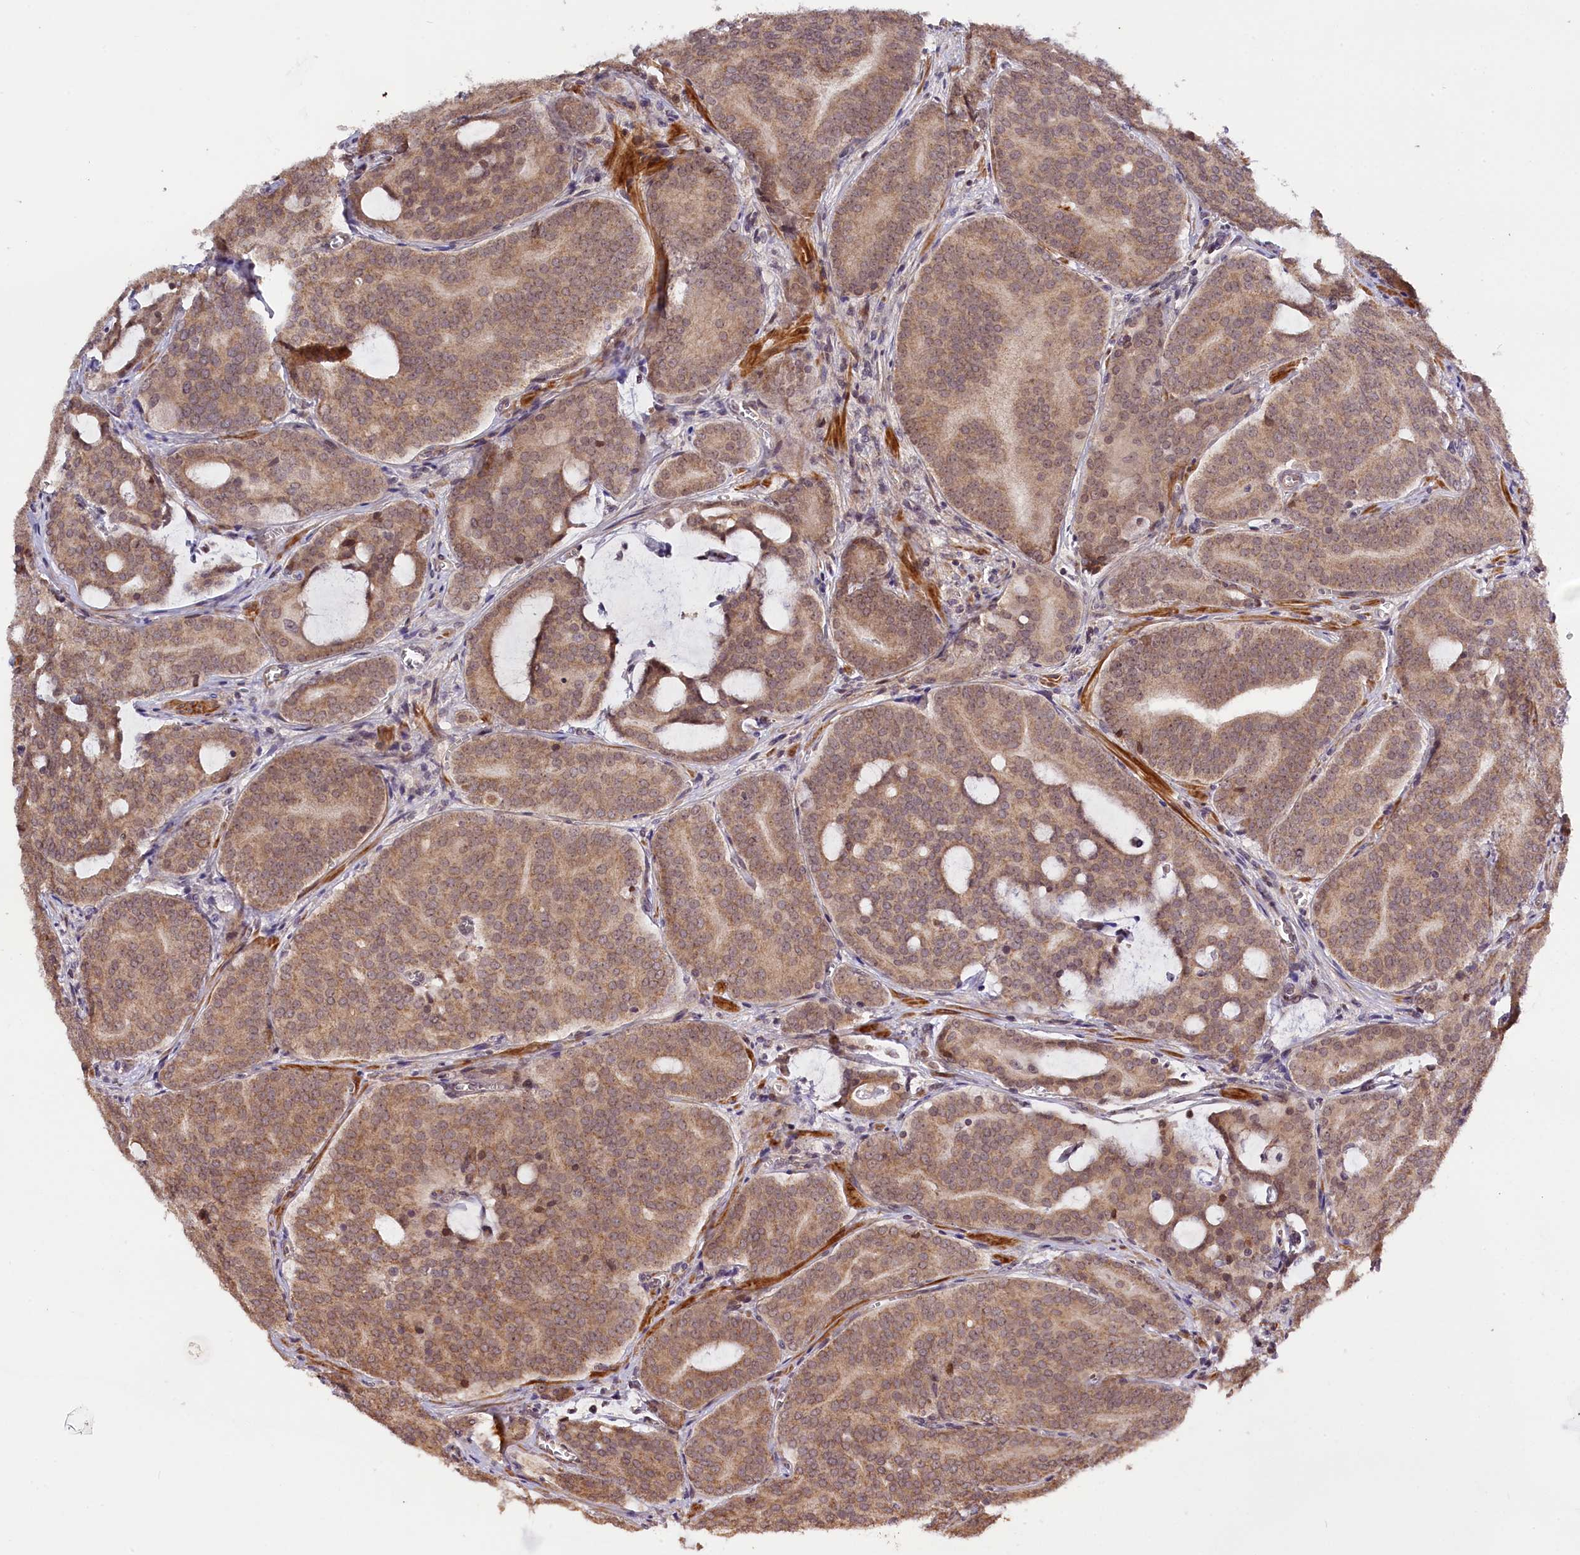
{"staining": {"intensity": "moderate", "quantity": ">75%", "location": "cytoplasmic/membranous"}, "tissue": "prostate cancer", "cell_type": "Tumor cells", "image_type": "cancer", "snomed": [{"axis": "morphology", "description": "Adenocarcinoma, High grade"}, {"axis": "topography", "description": "Prostate"}], "caption": "Immunohistochemical staining of human prostate cancer (adenocarcinoma (high-grade)) demonstrates medium levels of moderate cytoplasmic/membranous protein expression in approximately >75% of tumor cells.", "gene": "ZNF480", "patient": {"sex": "male", "age": 55}}